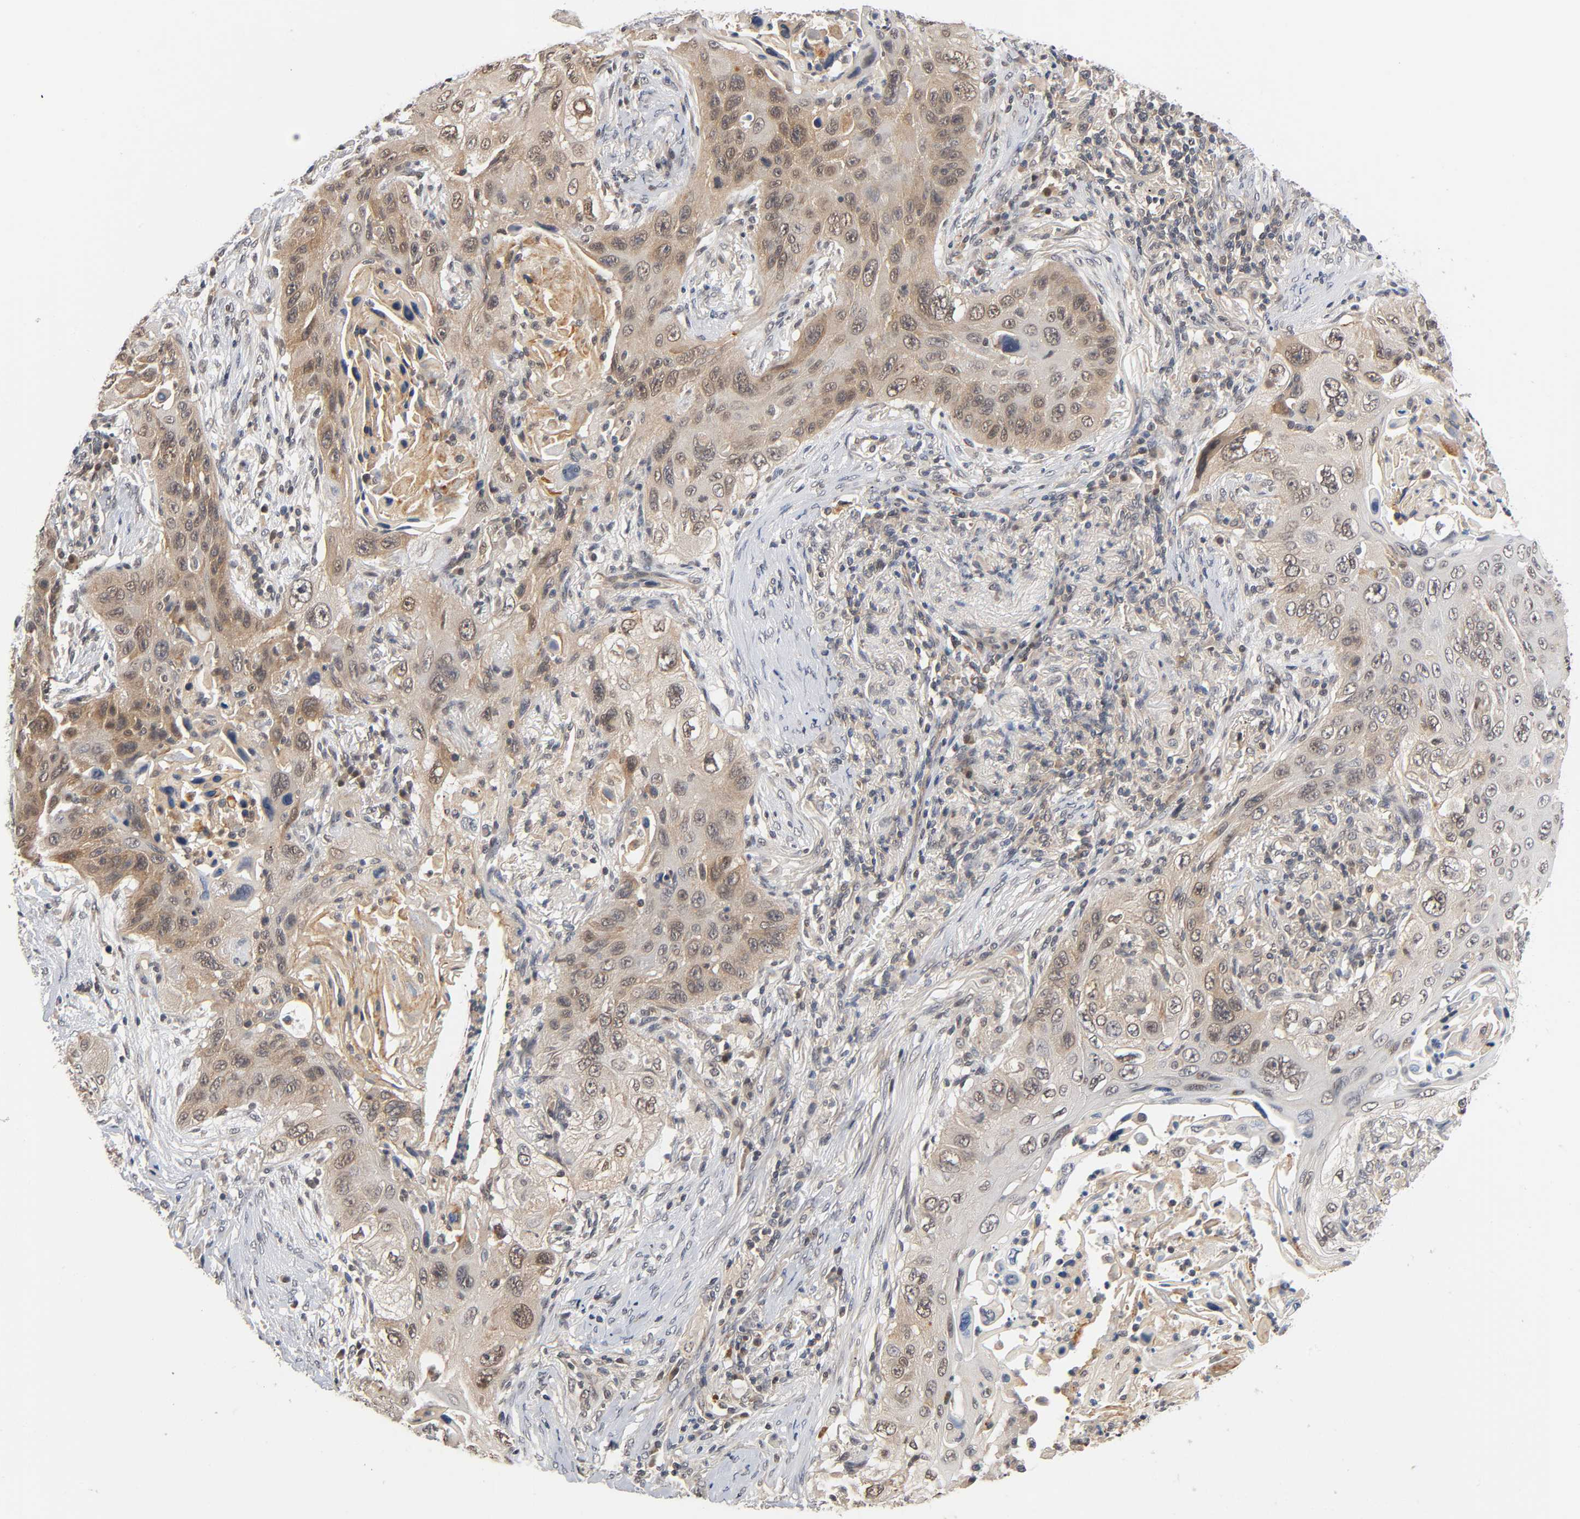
{"staining": {"intensity": "weak", "quantity": ">75%", "location": "cytoplasmic/membranous"}, "tissue": "lung cancer", "cell_type": "Tumor cells", "image_type": "cancer", "snomed": [{"axis": "morphology", "description": "Squamous cell carcinoma, NOS"}, {"axis": "topography", "description": "Lung"}], "caption": "Immunohistochemistry micrograph of neoplastic tissue: lung cancer stained using IHC demonstrates low levels of weak protein expression localized specifically in the cytoplasmic/membranous of tumor cells, appearing as a cytoplasmic/membranous brown color.", "gene": "PRKAB1", "patient": {"sex": "female", "age": 67}}